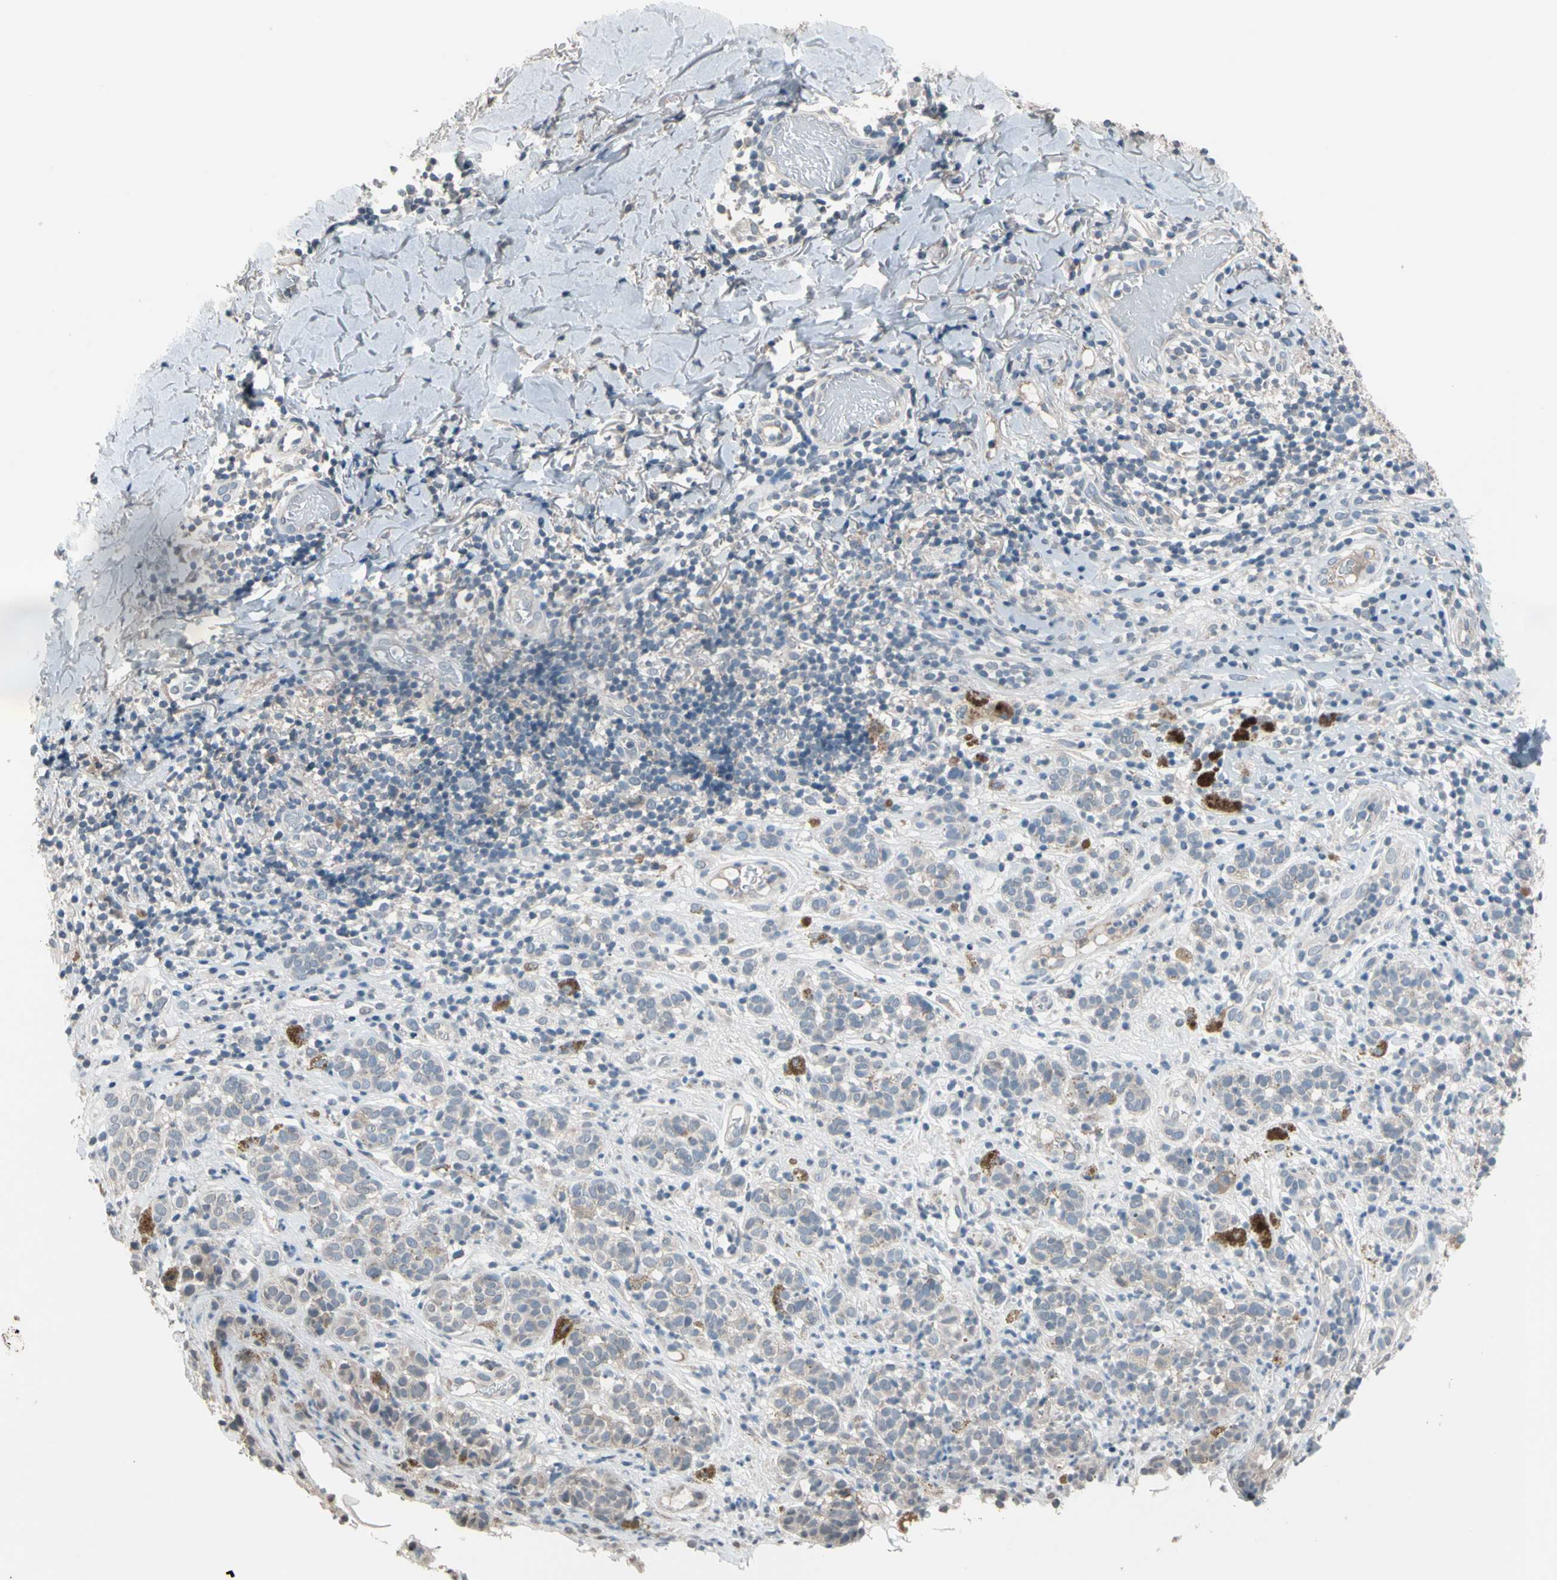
{"staining": {"intensity": "weak", "quantity": ">75%", "location": "cytoplasmic/membranous"}, "tissue": "melanoma", "cell_type": "Tumor cells", "image_type": "cancer", "snomed": [{"axis": "morphology", "description": "Malignant melanoma, NOS"}, {"axis": "topography", "description": "Skin"}], "caption": "Brown immunohistochemical staining in malignant melanoma shows weak cytoplasmic/membranous expression in about >75% of tumor cells.", "gene": "SV2A", "patient": {"sex": "male", "age": 64}}